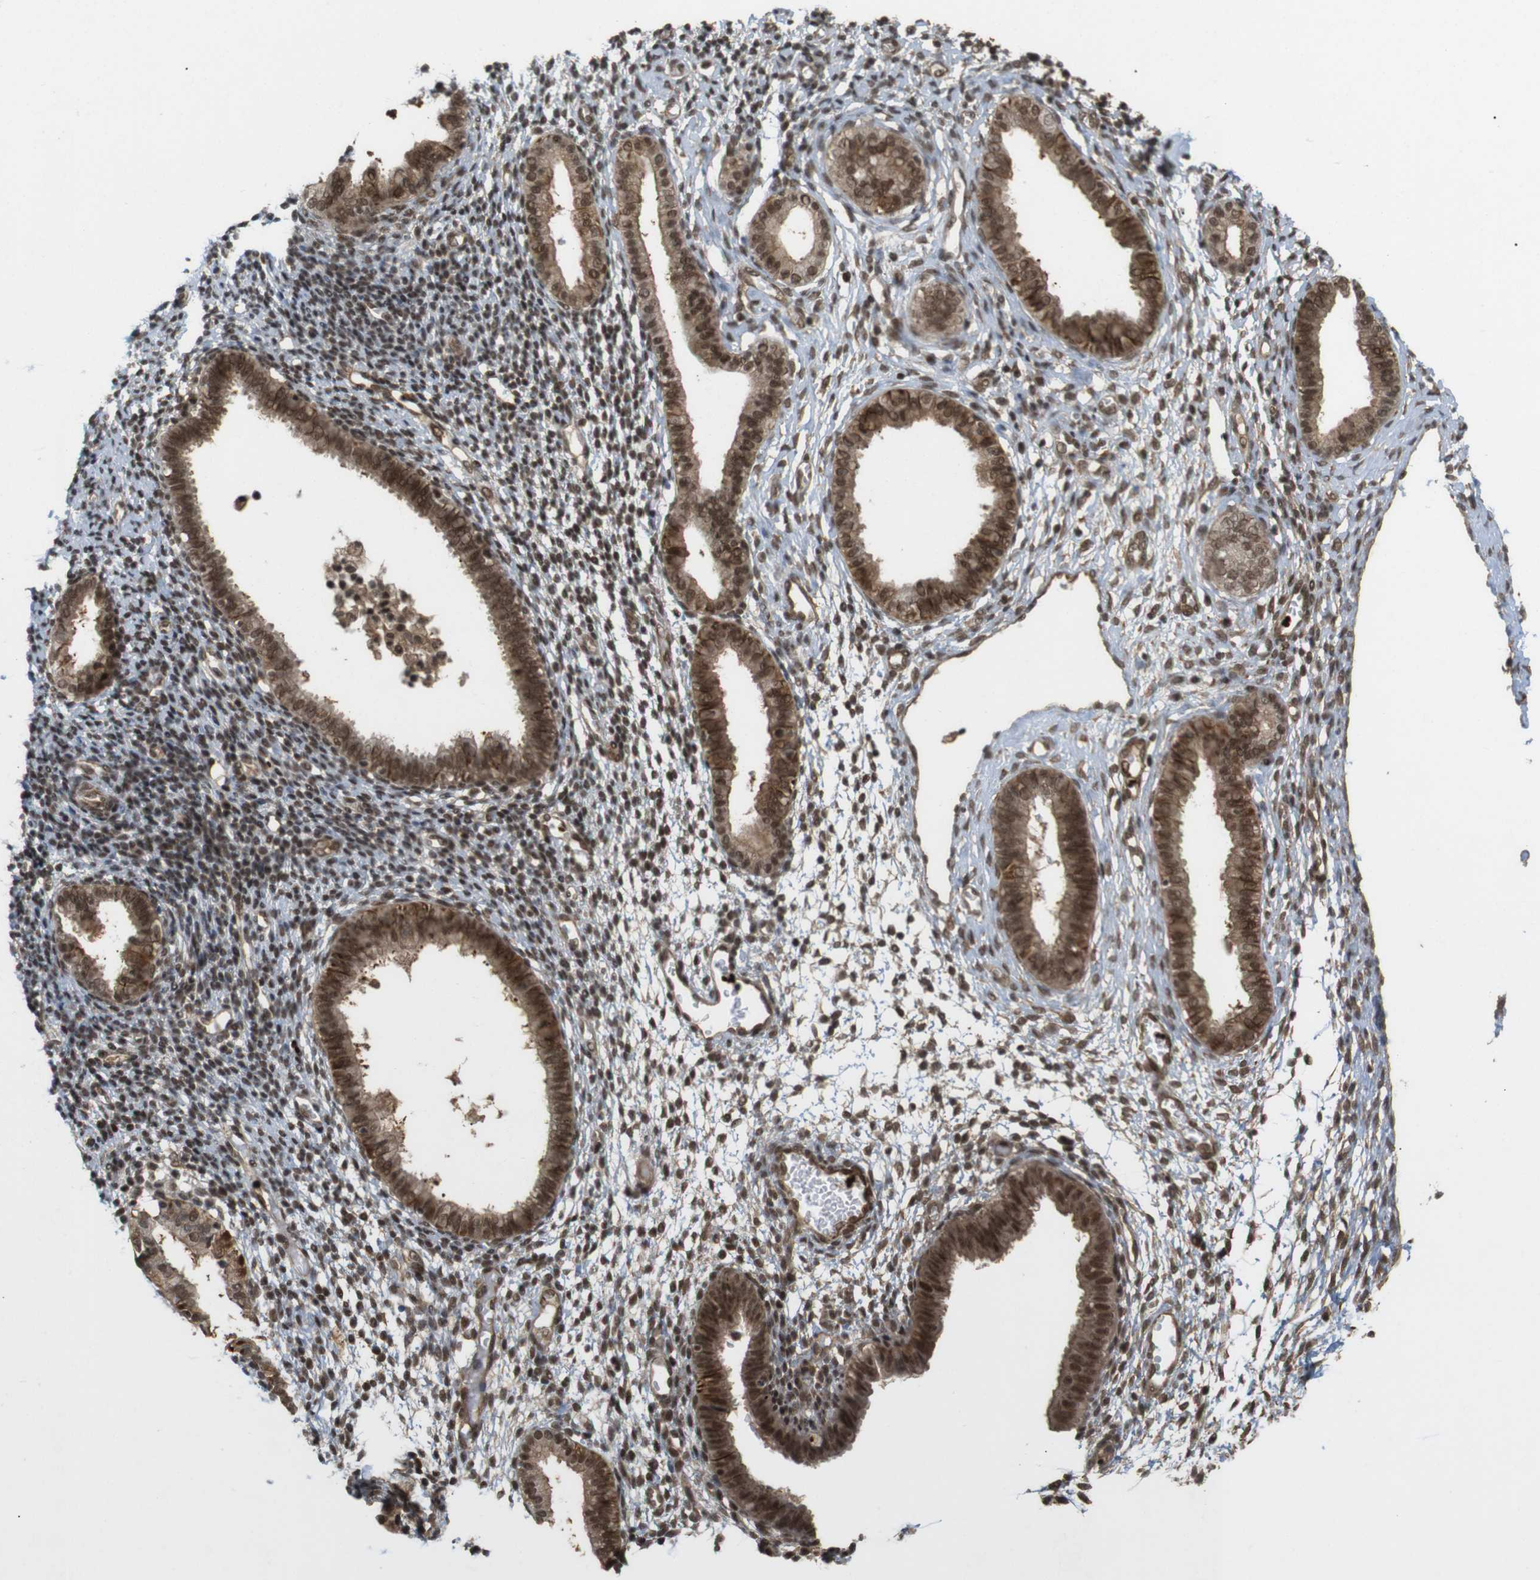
{"staining": {"intensity": "moderate", "quantity": ">75%", "location": "nuclear"}, "tissue": "endometrium", "cell_type": "Cells in endometrial stroma", "image_type": "normal", "snomed": [{"axis": "morphology", "description": "Normal tissue, NOS"}, {"axis": "topography", "description": "Endometrium"}], "caption": "A high-resolution micrograph shows immunohistochemistry (IHC) staining of normal endometrium, which exhibits moderate nuclear expression in approximately >75% of cells in endometrial stroma.", "gene": "SP2", "patient": {"sex": "female", "age": 61}}